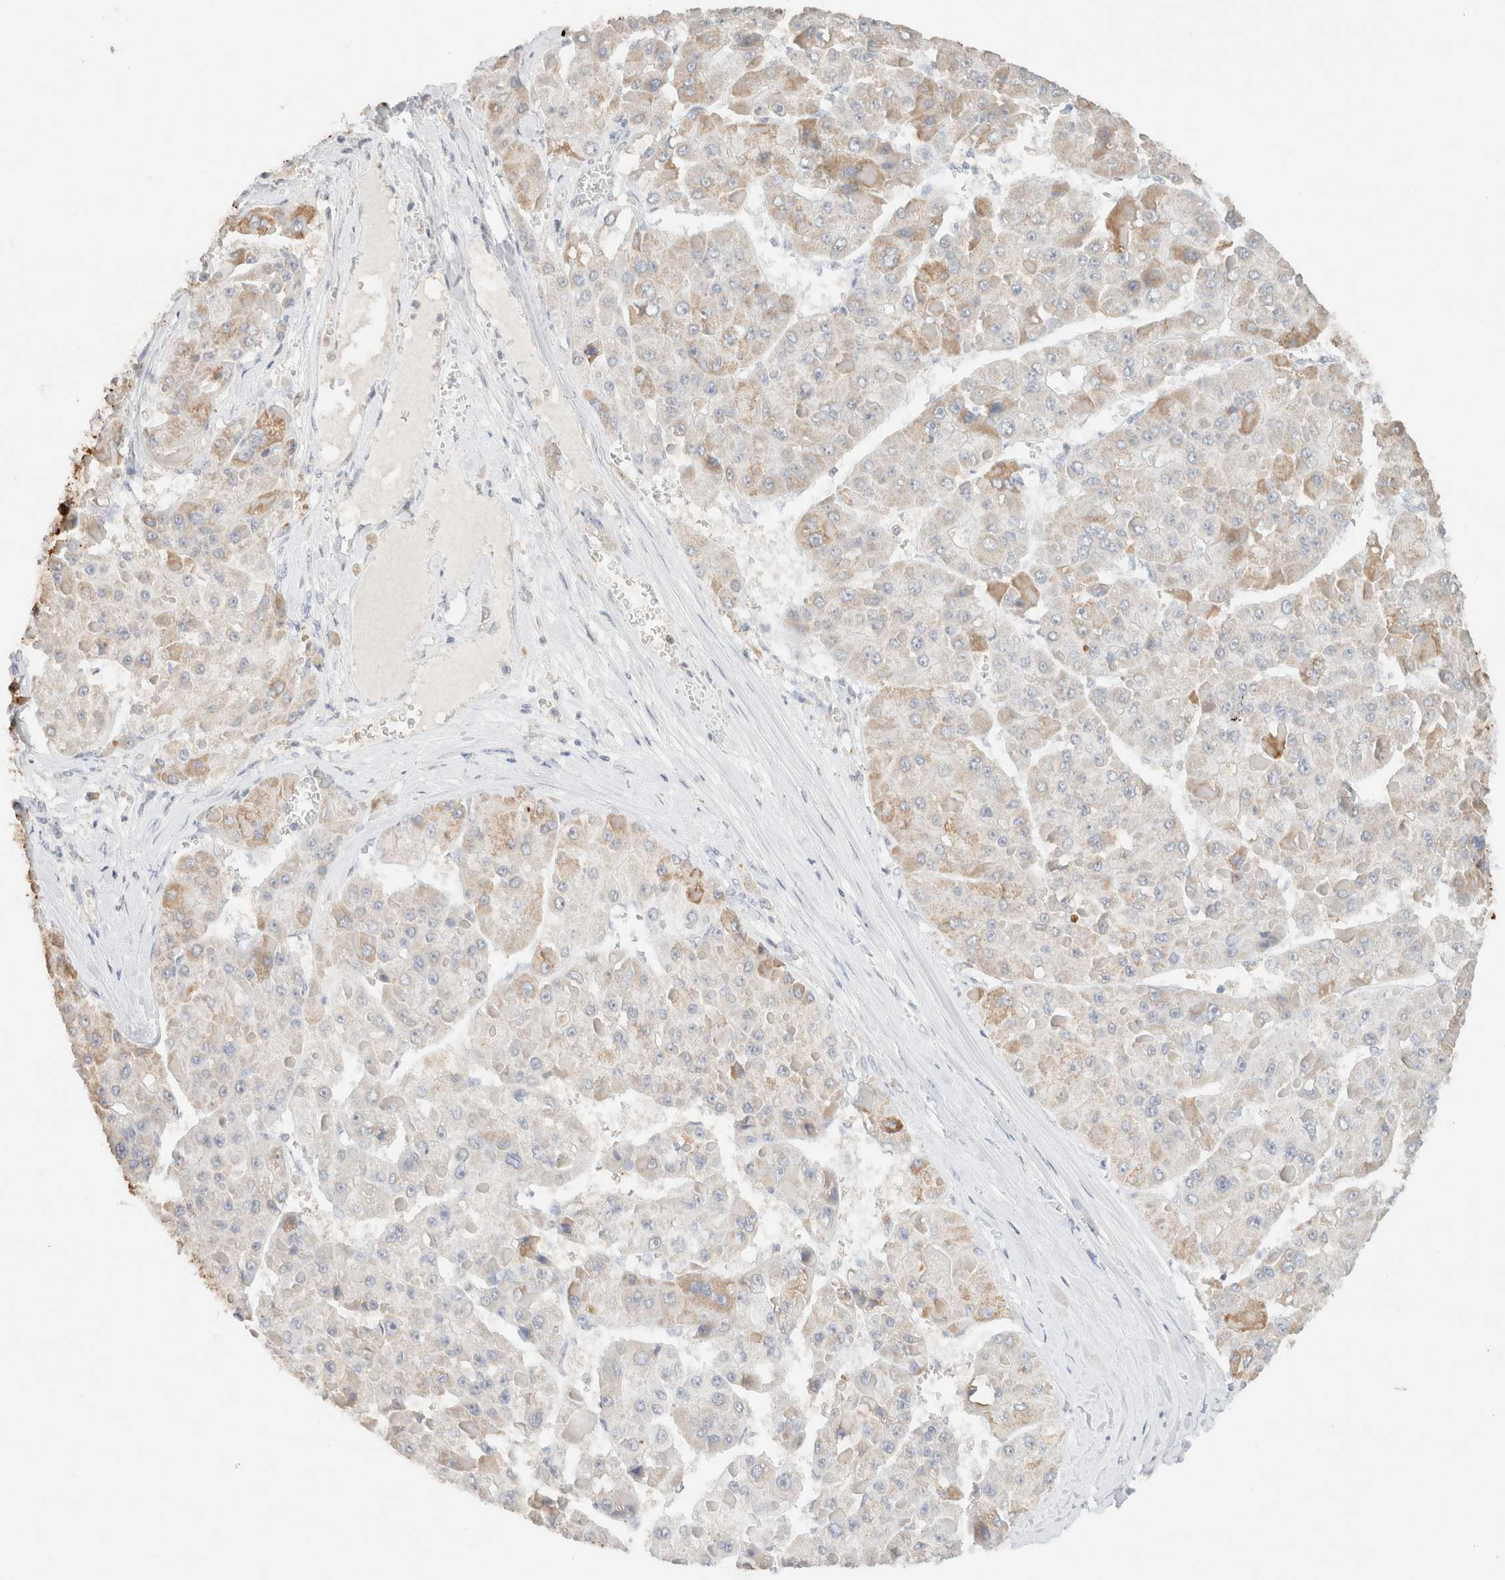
{"staining": {"intensity": "moderate", "quantity": "<25%", "location": "cytoplasmic/membranous"}, "tissue": "liver cancer", "cell_type": "Tumor cells", "image_type": "cancer", "snomed": [{"axis": "morphology", "description": "Carcinoma, Hepatocellular, NOS"}, {"axis": "topography", "description": "Liver"}], "caption": "Liver hepatocellular carcinoma was stained to show a protein in brown. There is low levels of moderate cytoplasmic/membranous expression in approximately <25% of tumor cells.", "gene": "CPA1", "patient": {"sex": "female", "age": 73}}